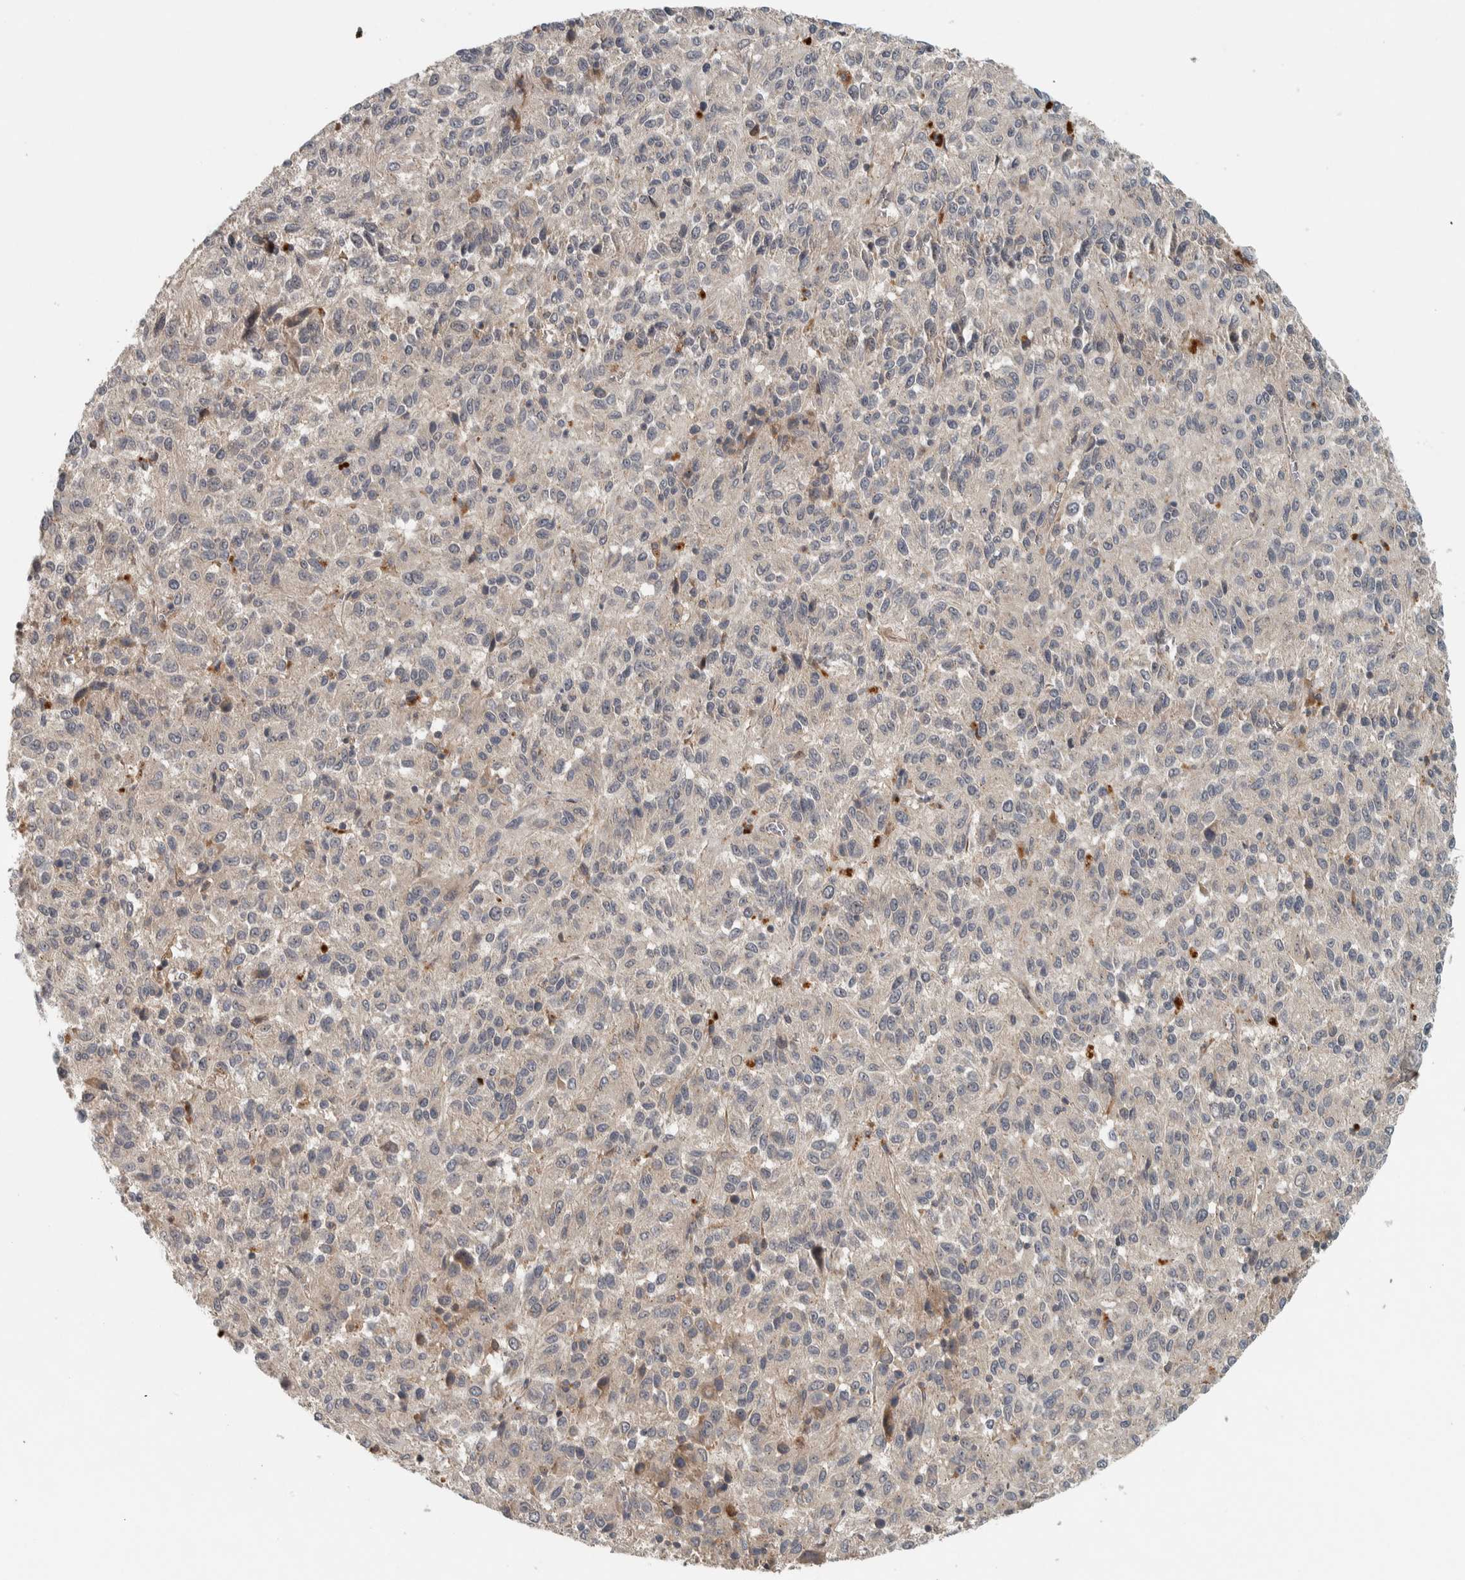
{"staining": {"intensity": "negative", "quantity": "none", "location": "none"}, "tissue": "melanoma", "cell_type": "Tumor cells", "image_type": "cancer", "snomed": [{"axis": "morphology", "description": "Malignant melanoma, Metastatic site"}, {"axis": "topography", "description": "Lung"}], "caption": "Immunohistochemistry photomicrograph of neoplastic tissue: malignant melanoma (metastatic site) stained with DAB exhibits no significant protein staining in tumor cells.", "gene": "LBHD1", "patient": {"sex": "male", "age": 64}}